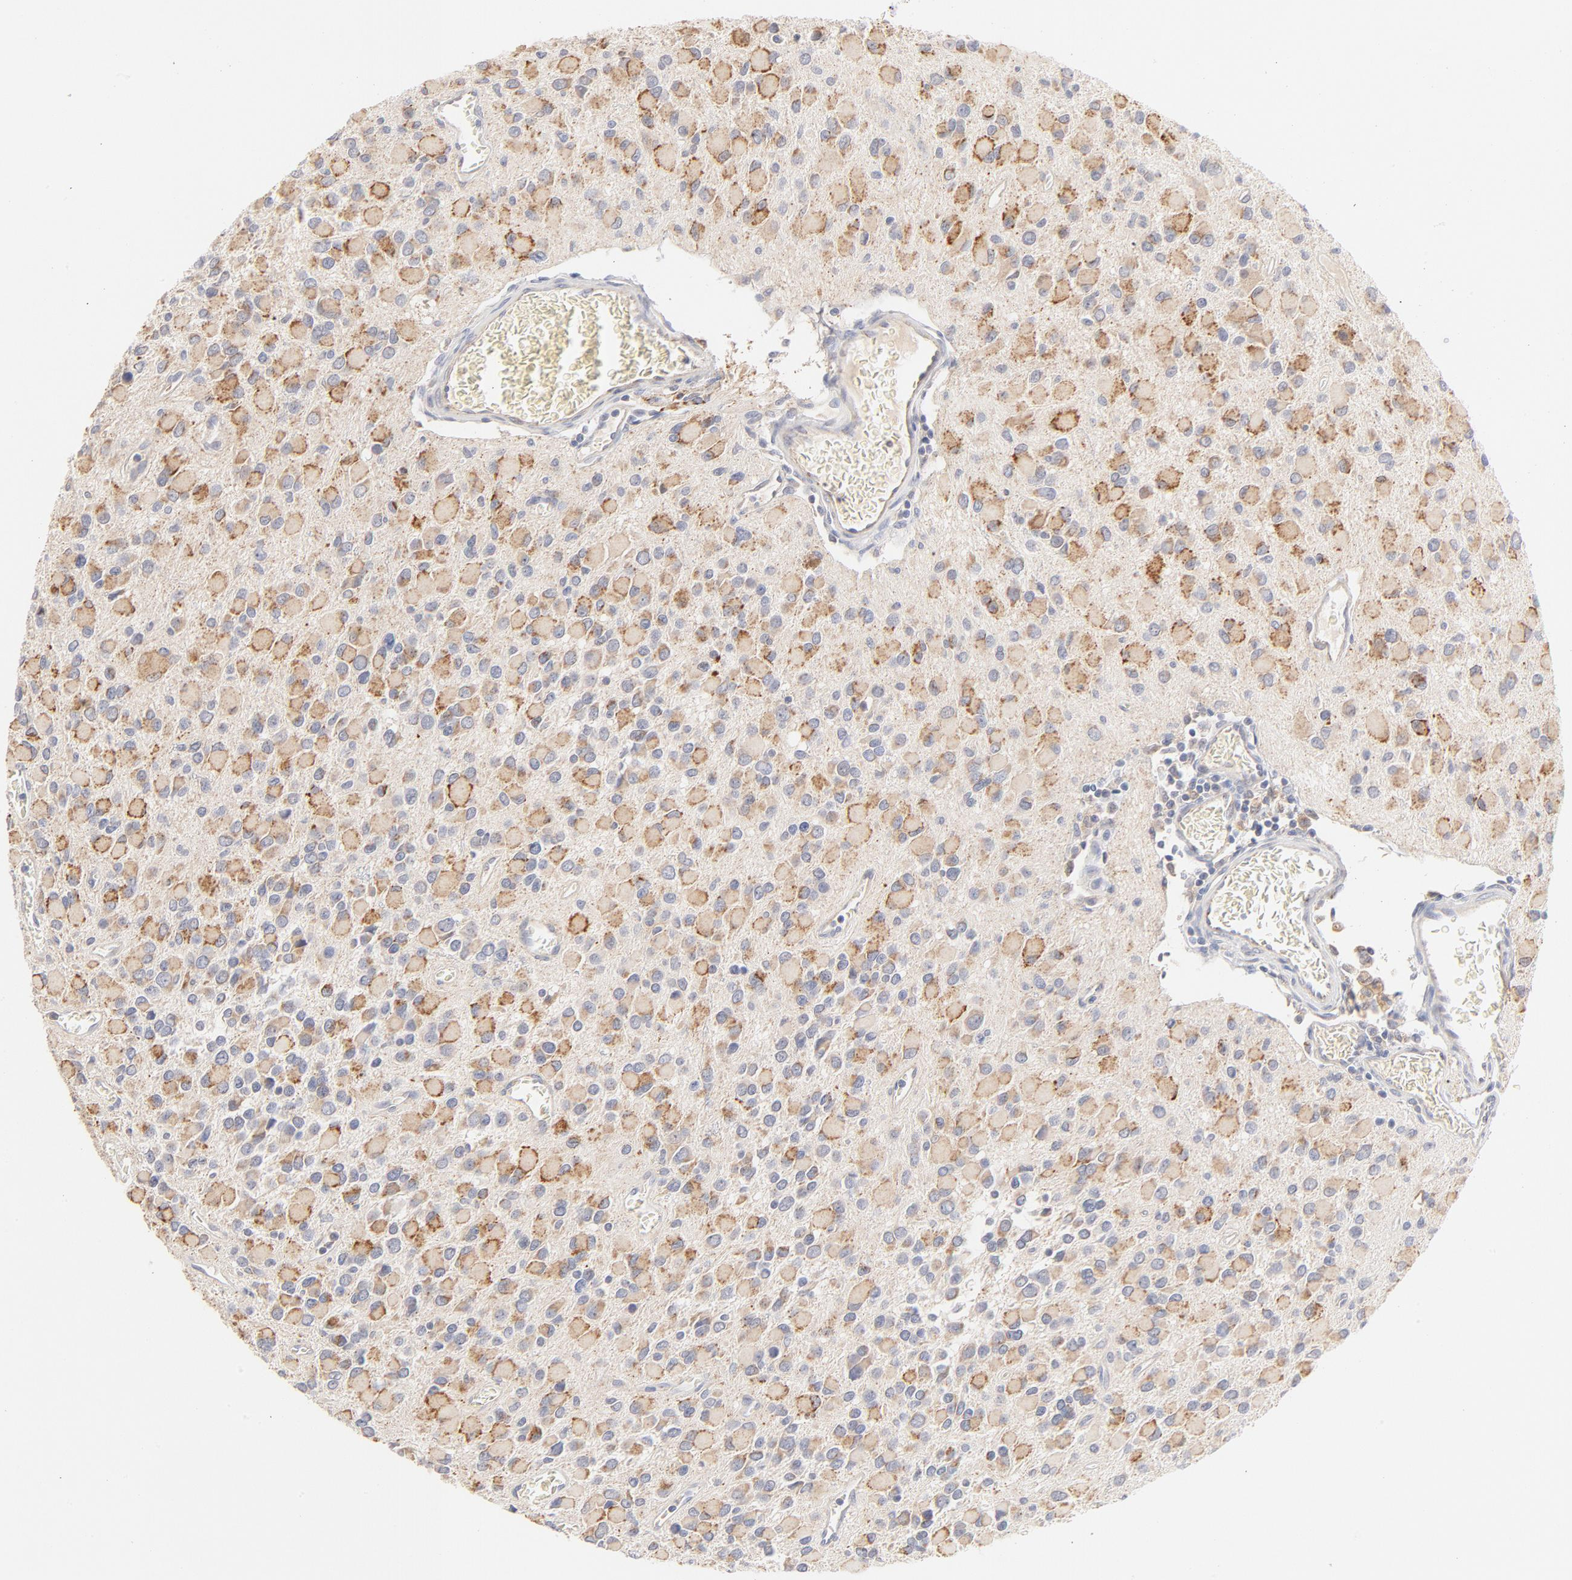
{"staining": {"intensity": "moderate", "quantity": ">75%", "location": "cytoplasmic/membranous"}, "tissue": "glioma", "cell_type": "Tumor cells", "image_type": "cancer", "snomed": [{"axis": "morphology", "description": "Glioma, malignant, Low grade"}, {"axis": "topography", "description": "Brain"}], "caption": "A brown stain shows moderate cytoplasmic/membranous staining of a protein in human malignant glioma (low-grade) tumor cells.", "gene": "MTERF2", "patient": {"sex": "male", "age": 42}}